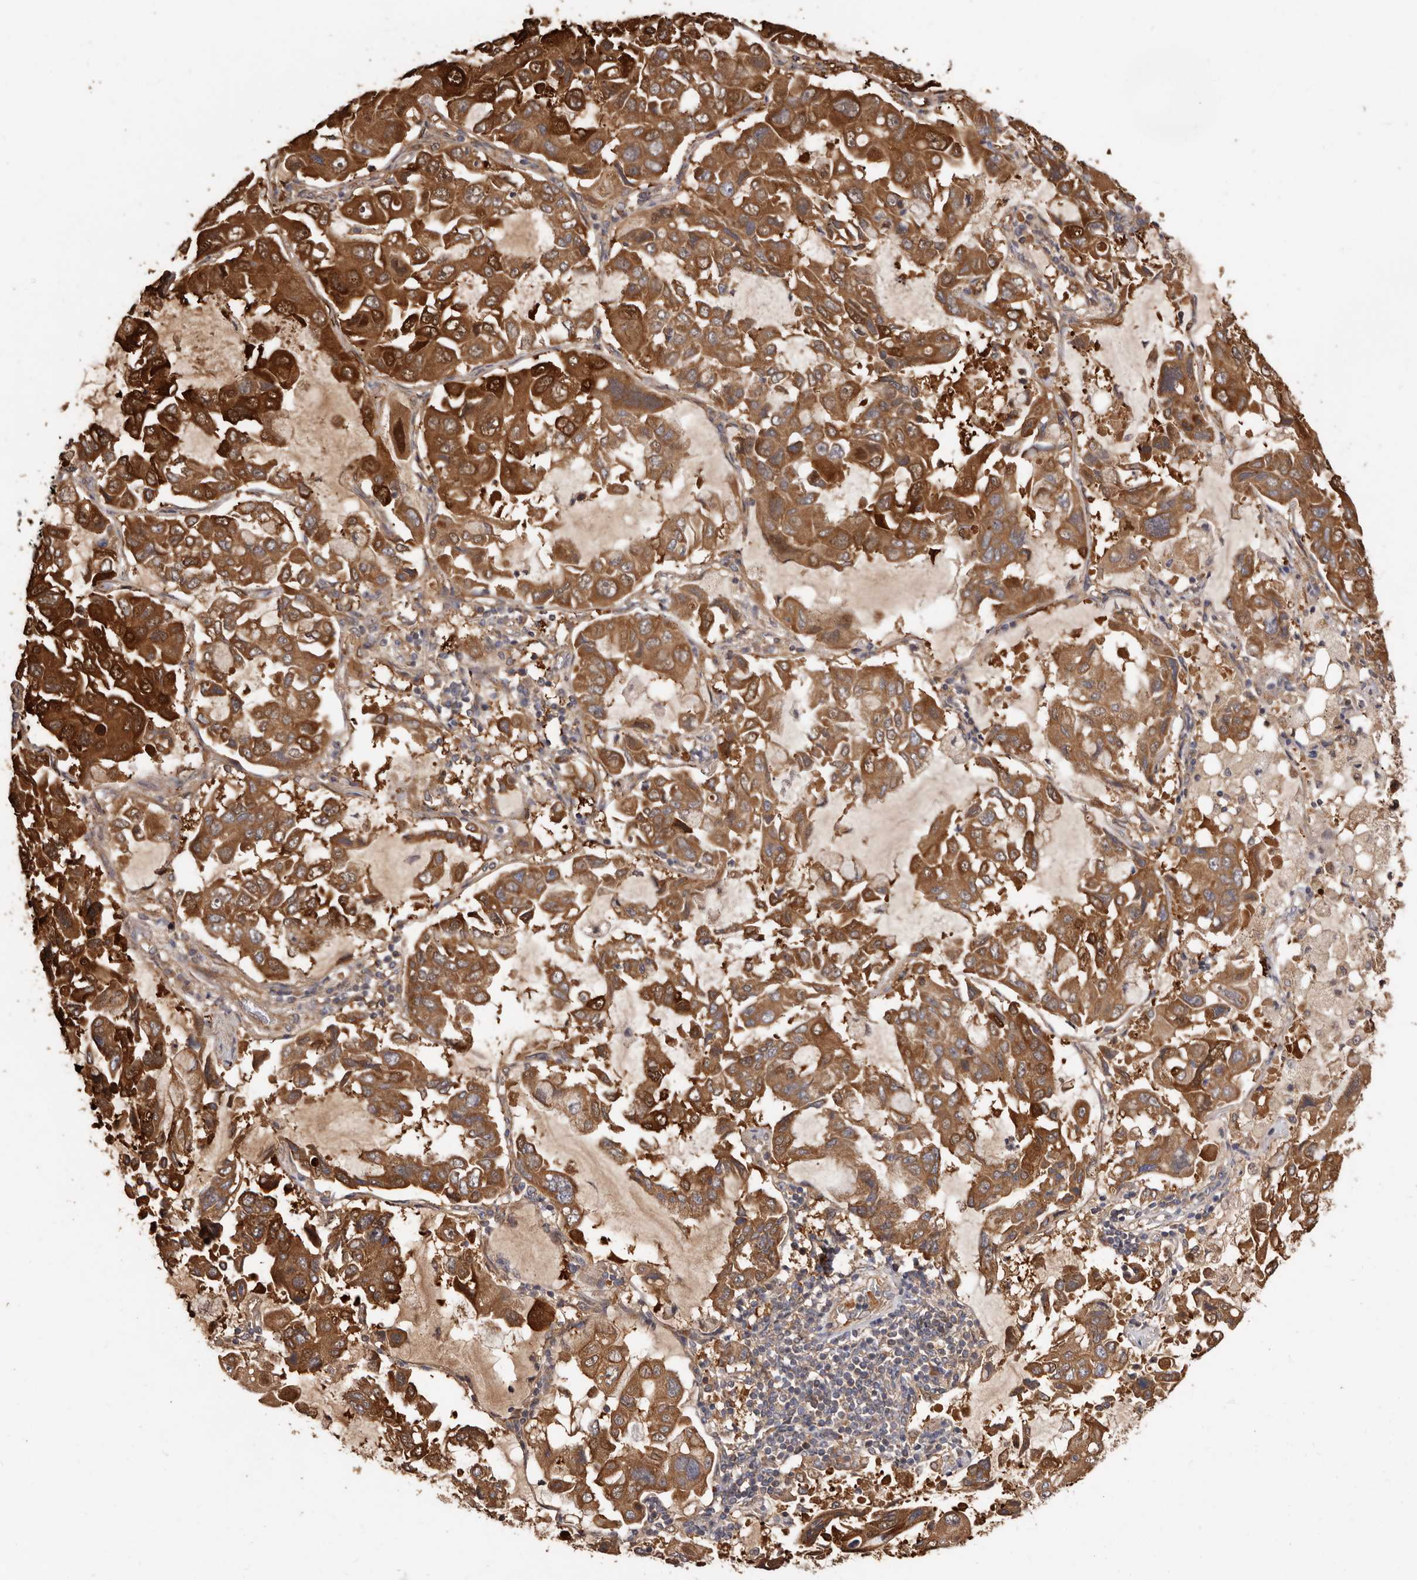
{"staining": {"intensity": "moderate", "quantity": ">75%", "location": "cytoplasmic/membranous"}, "tissue": "lung cancer", "cell_type": "Tumor cells", "image_type": "cancer", "snomed": [{"axis": "morphology", "description": "Adenocarcinoma, NOS"}, {"axis": "topography", "description": "Lung"}], "caption": "Human adenocarcinoma (lung) stained for a protein (brown) displays moderate cytoplasmic/membranous positive expression in approximately >75% of tumor cells.", "gene": "COQ8B", "patient": {"sex": "male", "age": 64}}